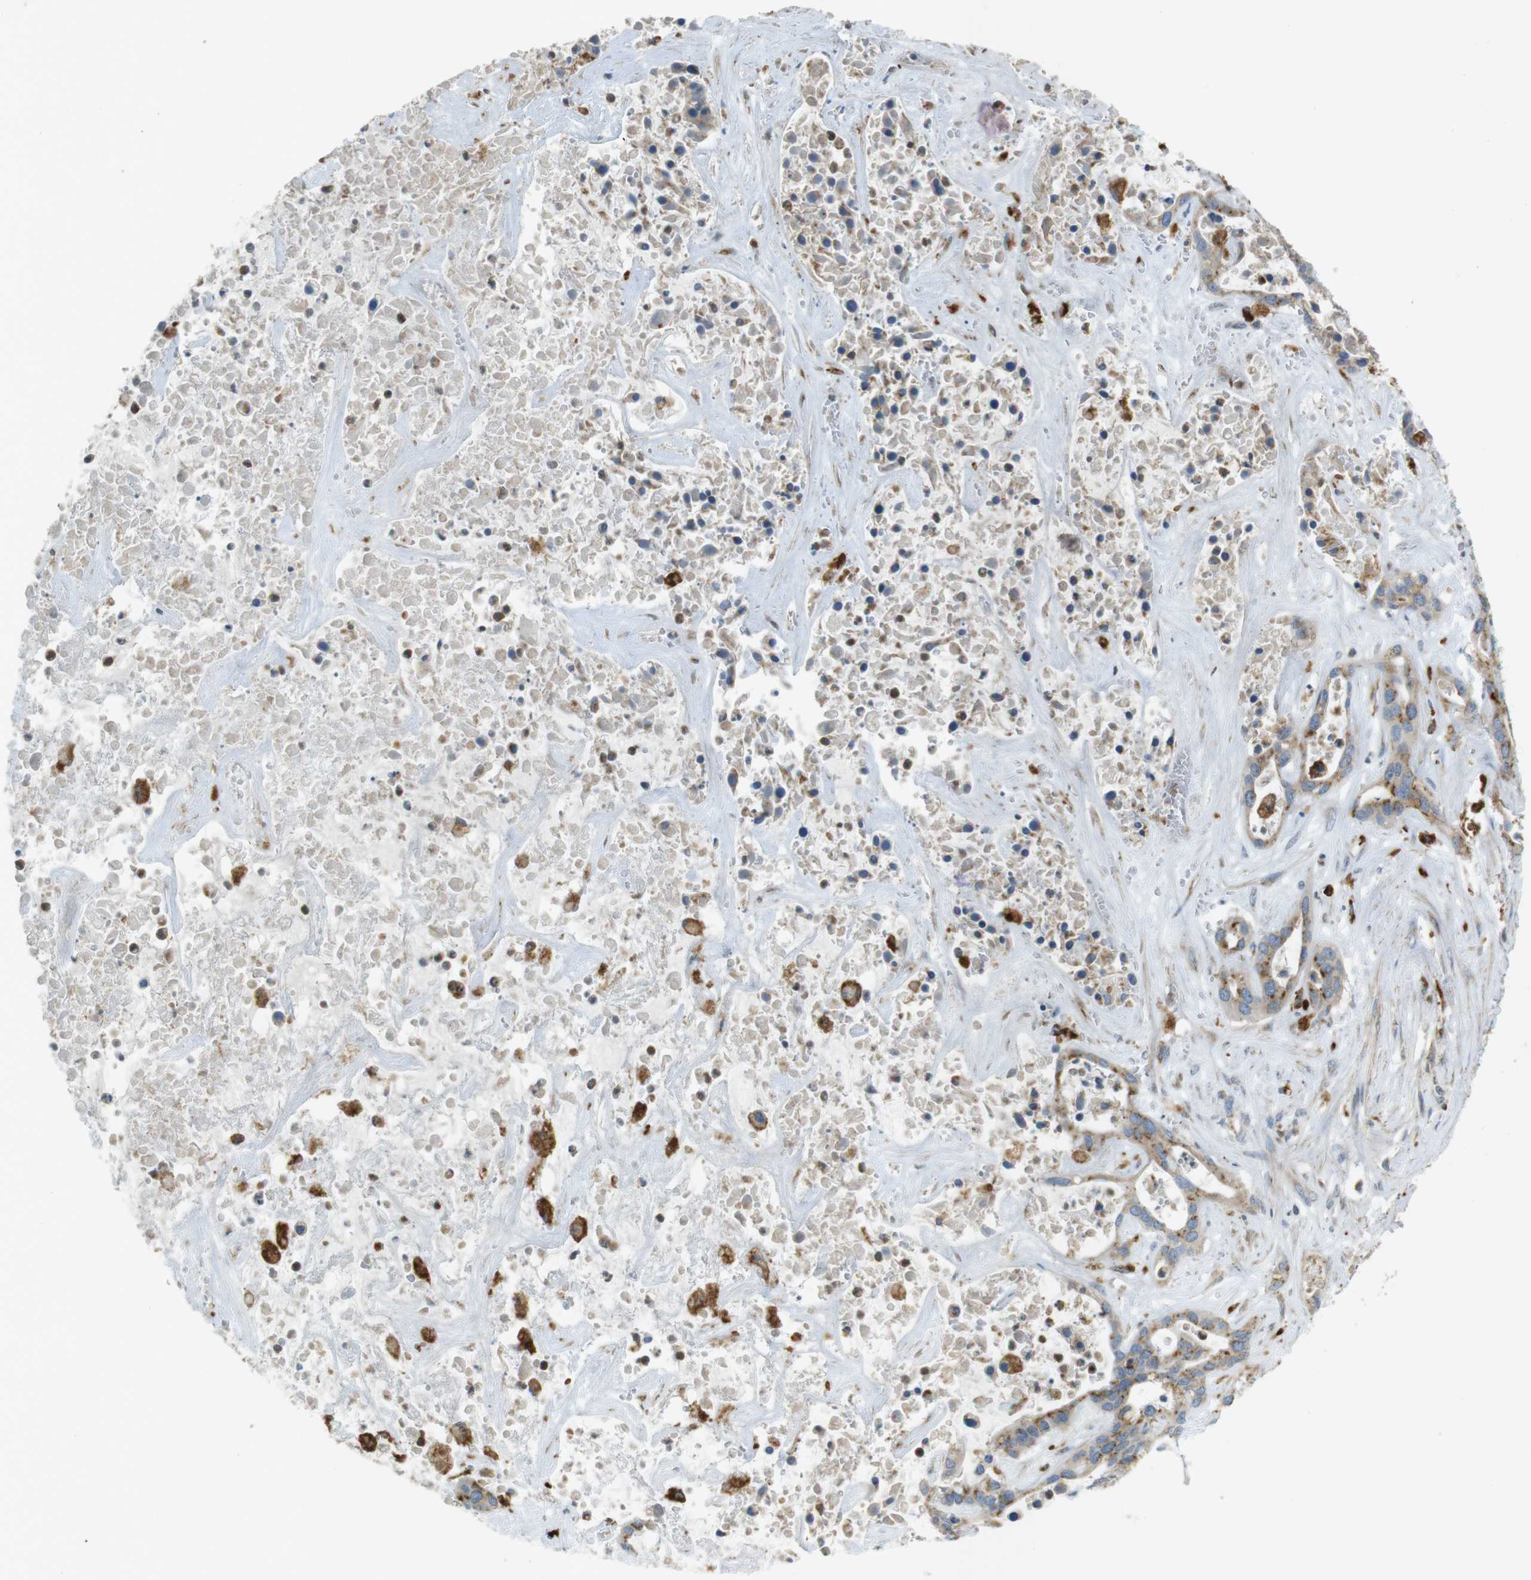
{"staining": {"intensity": "moderate", "quantity": ">75%", "location": "cytoplasmic/membranous"}, "tissue": "liver cancer", "cell_type": "Tumor cells", "image_type": "cancer", "snomed": [{"axis": "morphology", "description": "Cholangiocarcinoma"}, {"axis": "topography", "description": "Liver"}], "caption": "DAB (3,3'-diaminobenzidine) immunohistochemical staining of cholangiocarcinoma (liver) shows moderate cytoplasmic/membranous protein staining in about >75% of tumor cells.", "gene": "LAMP1", "patient": {"sex": "female", "age": 65}}